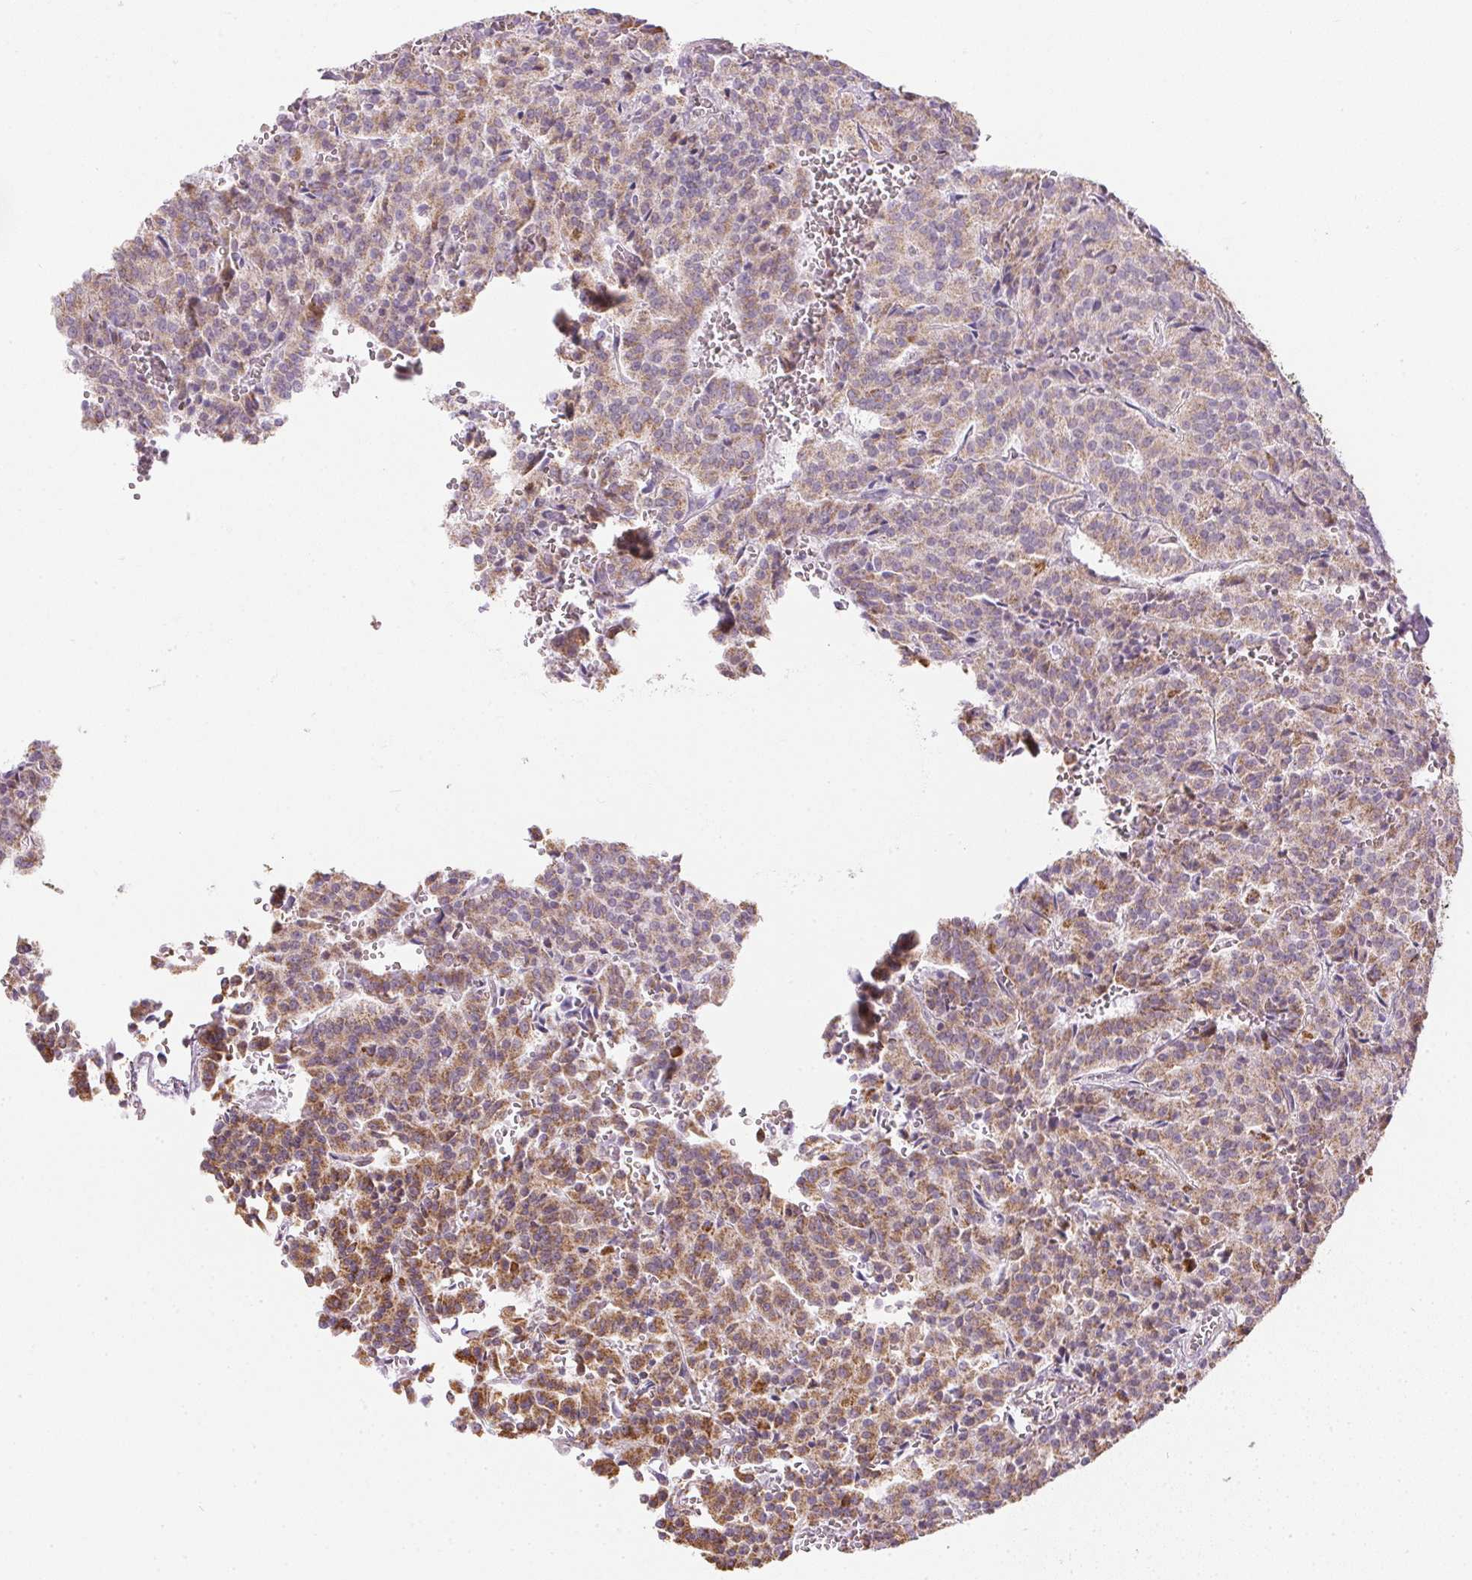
{"staining": {"intensity": "moderate", "quantity": ">75%", "location": "cytoplasmic/membranous"}, "tissue": "carcinoid", "cell_type": "Tumor cells", "image_type": "cancer", "snomed": [{"axis": "morphology", "description": "Carcinoid, malignant, NOS"}, {"axis": "topography", "description": "Lung"}], "caption": "About >75% of tumor cells in carcinoid (malignant) show moderate cytoplasmic/membranous protein positivity as visualized by brown immunohistochemical staining.", "gene": "MAPK11", "patient": {"sex": "male", "age": 70}}